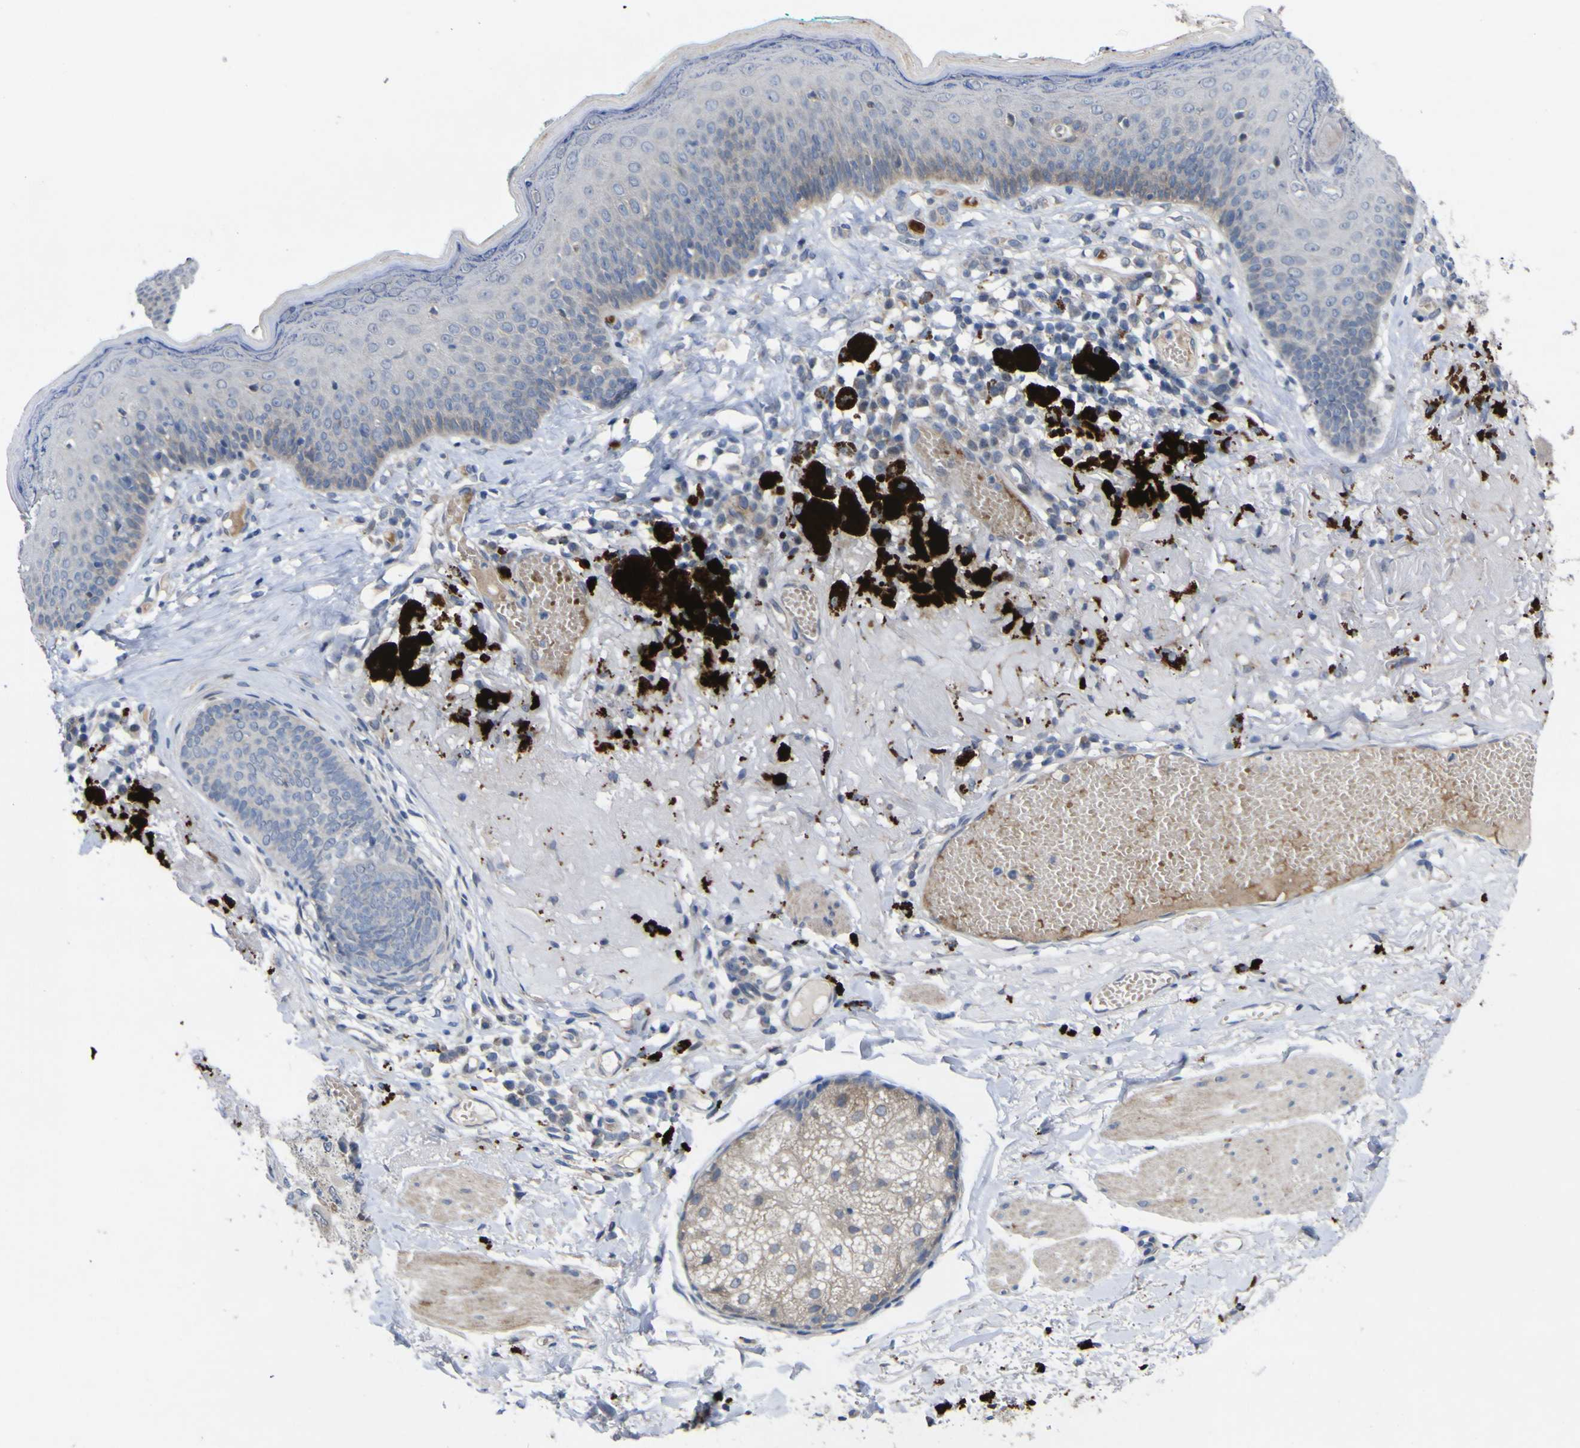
{"staining": {"intensity": "weak", "quantity": "25%-75%", "location": "cytoplasmic/membranous"}, "tissue": "melanoma", "cell_type": "Tumor cells", "image_type": "cancer", "snomed": [{"axis": "morphology", "description": "Malignant melanoma in situ"}, {"axis": "morphology", "description": "Malignant melanoma, NOS"}, {"axis": "topography", "description": "Skin"}], "caption": "This histopathology image reveals immunohistochemistry staining of melanoma, with low weak cytoplasmic/membranous positivity in approximately 25%-75% of tumor cells.", "gene": "NAV1", "patient": {"sex": "female", "age": 88}}